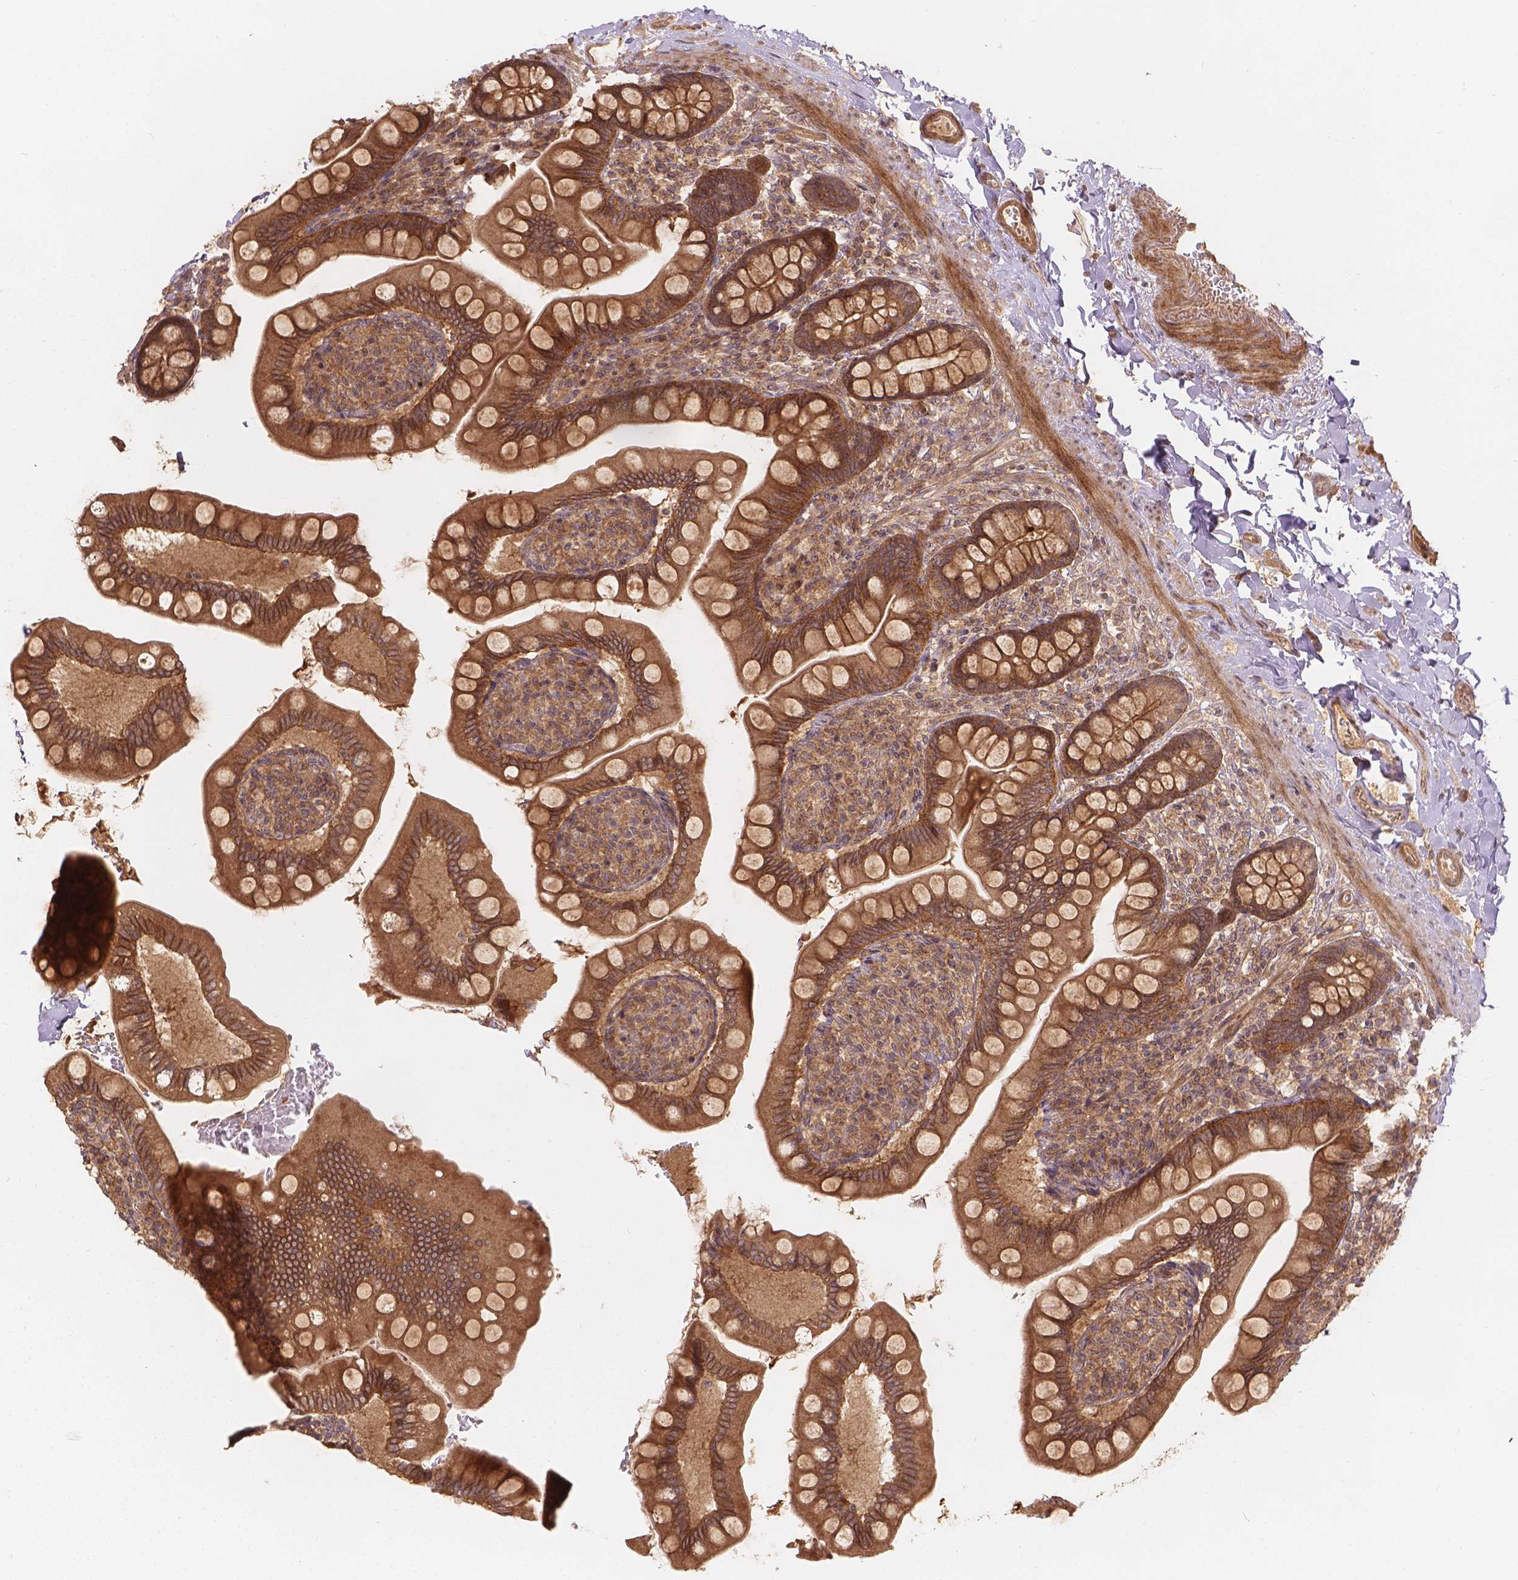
{"staining": {"intensity": "moderate", "quantity": ">75%", "location": "cytoplasmic/membranous"}, "tissue": "small intestine", "cell_type": "Glandular cells", "image_type": "normal", "snomed": [{"axis": "morphology", "description": "Normal tissue, NOS"}, {"axis": "topography", "description": "Small intestine"}], "caption": "An immunohistochemistry (IHC) image of normal tissue is shown. Protein staining in brown shows moderate cytoplasmic/membranous positivity in small intestine within glandular cells.", "gene": "XPR1", "patient": {"sex": "female", "age": 56}}